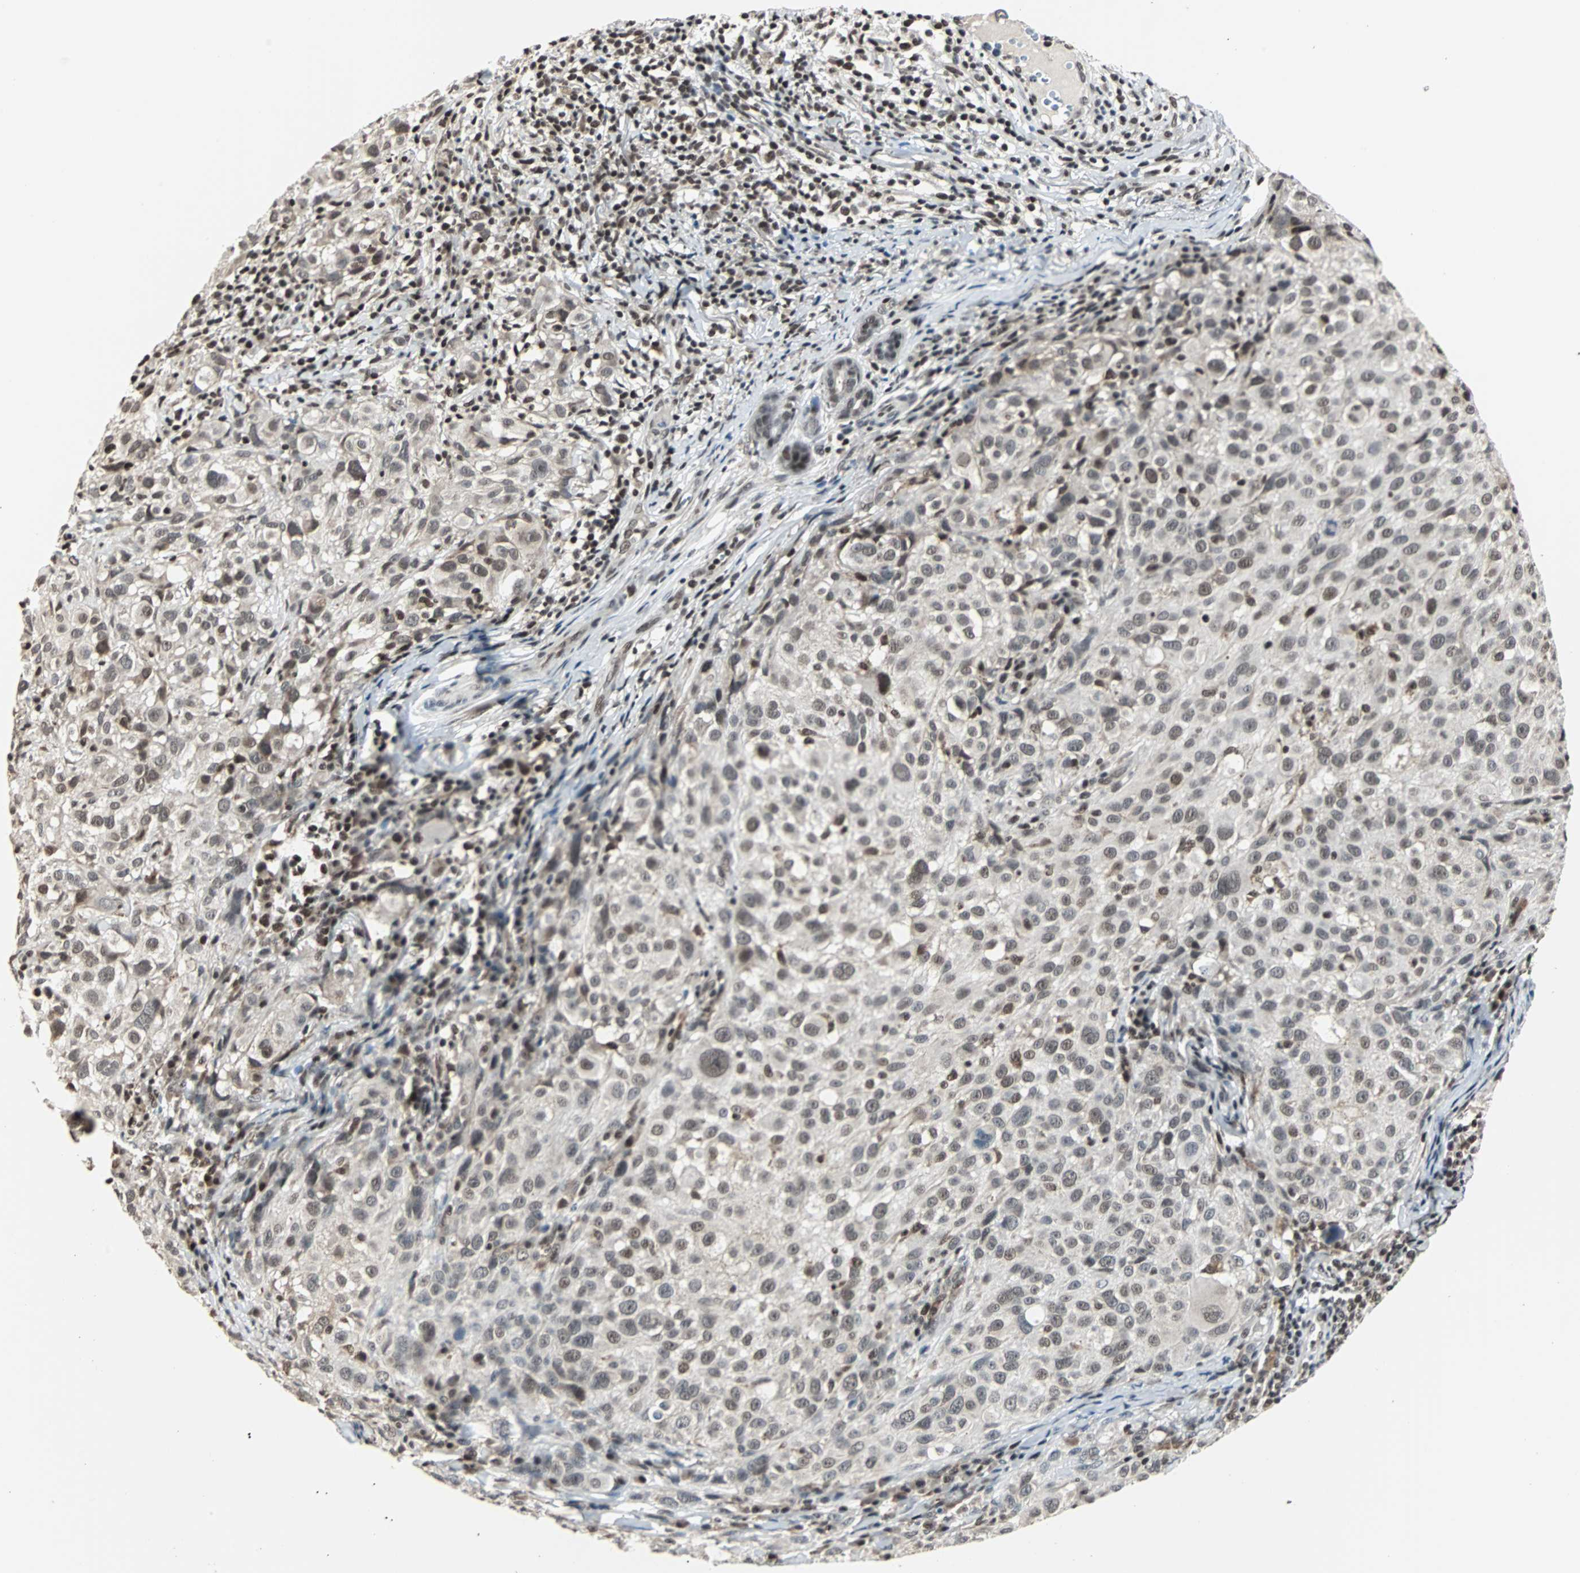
{"staining": {"intensity": "weak", "quantity": ">75%", "location": "nuclear"}, "tissue": "melanoma", "cell_type": "Tumor cells", "image_type": "cancer", "snomed": [{"axis": "morphology", "description": "Necrosis, NOS"}, {"axis": "morphology", "description": "Malignant melanoma, NOS"}, {"axis": "topography", "description": "Skin"}], "caption": "Tumor cells display low levels of weak nuclear staining in about >75% of cells in human melanoma.", "gene": "TERF2IP", "patient": {"sex": "female", "age": 87}}